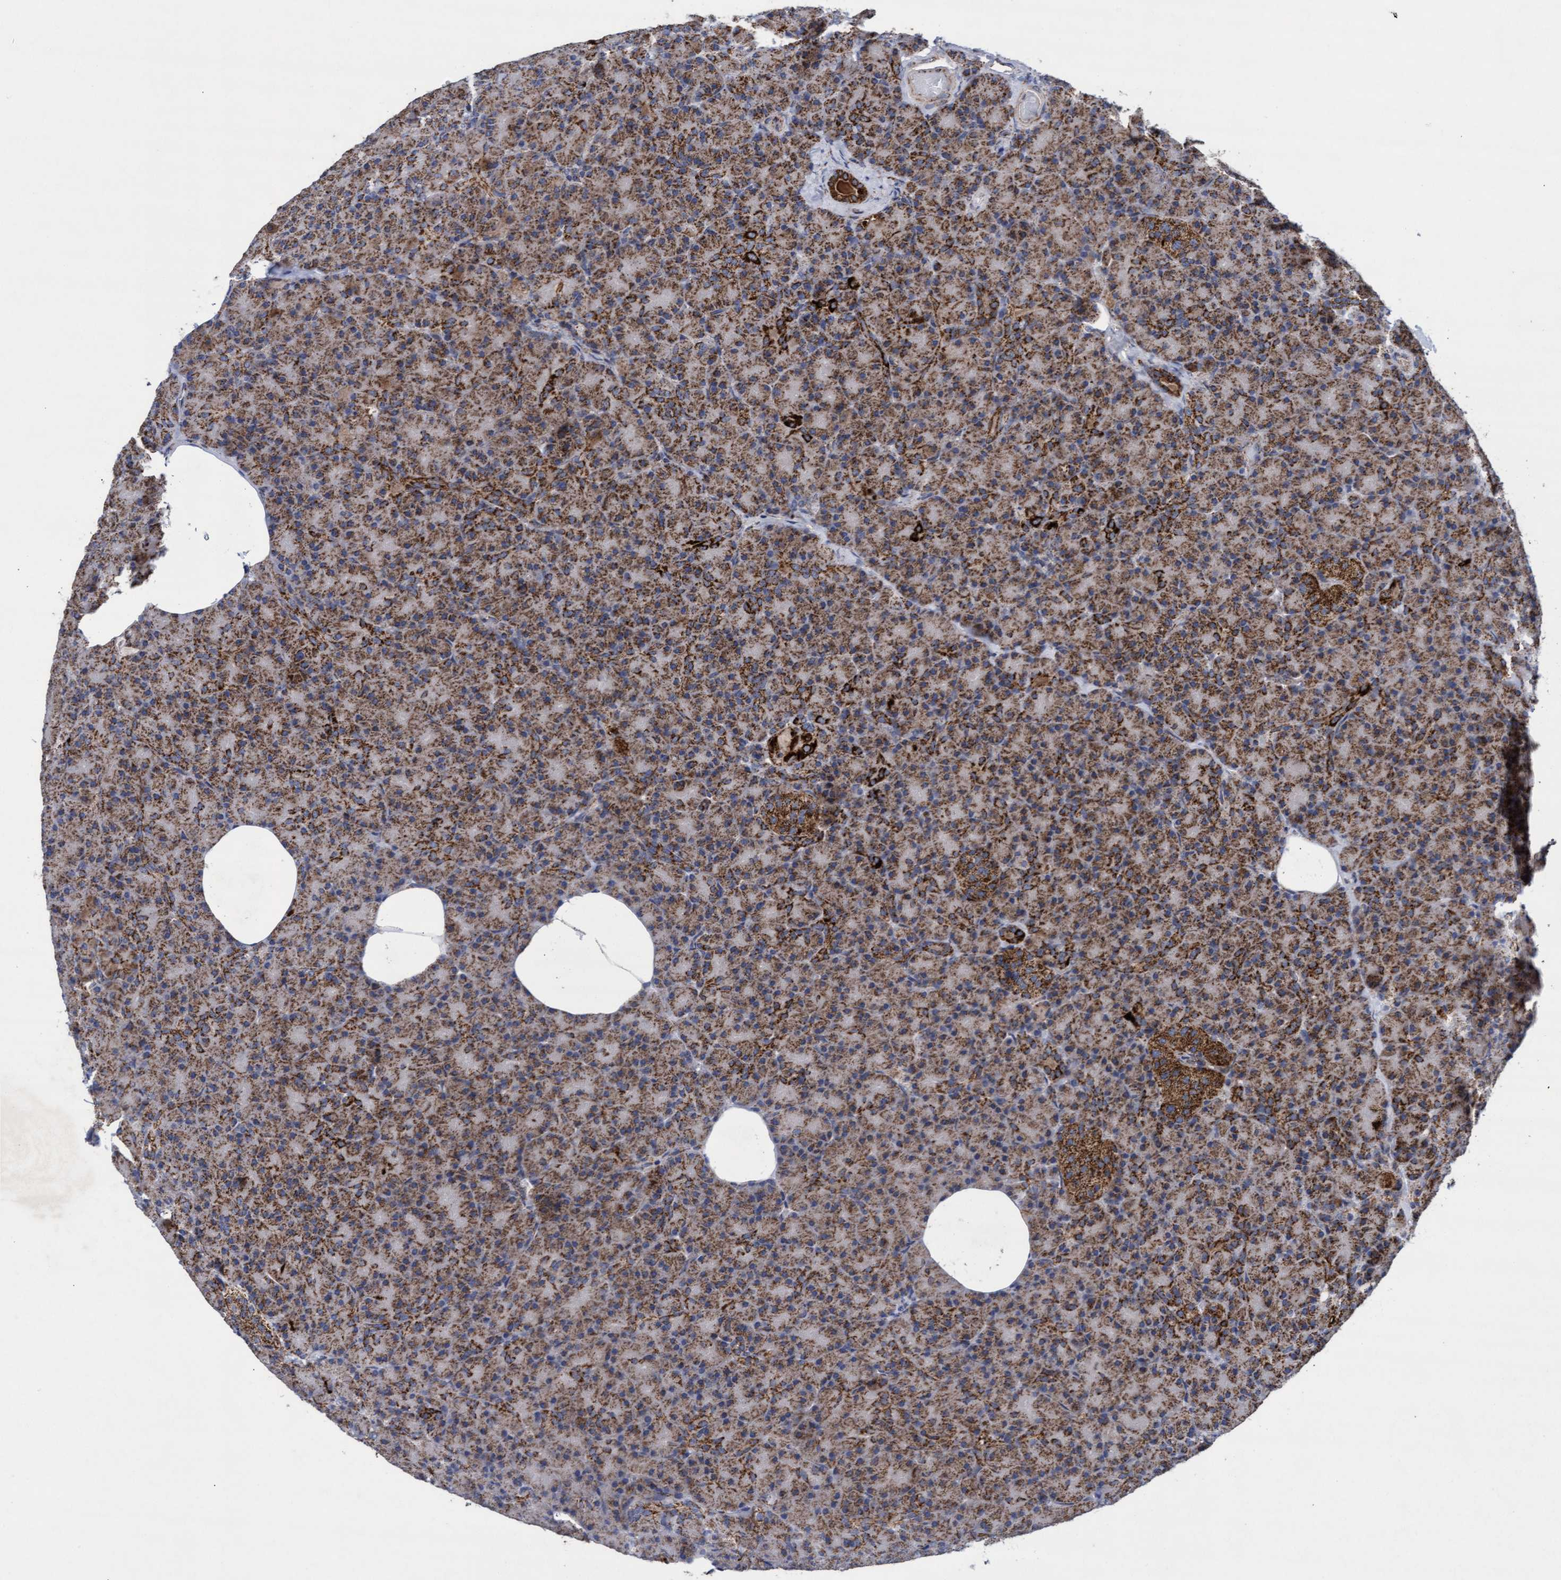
{"staining": {"intensity": "strong", "quantity": ">75%", "location": "cytoplasmic/membranous"}, "tissue": "pancreas", "cell_type": "Exocrine glandular cells", "image_type": "normal", "snomed": [{"axis": "morphology", "description": "Normal tissue, NOS"}, {"axis": "topography", "description": "Pancreas"}], "caption": "The histopathology image exhibits immunohistochemical staining of unremarkable pancreas. There is strong cytoplasmic/membranous expression is seen in about >75% of exocrine glandular cells.", "gene": "MRPL38", "patient": {"sex": "female", "age": 43}}